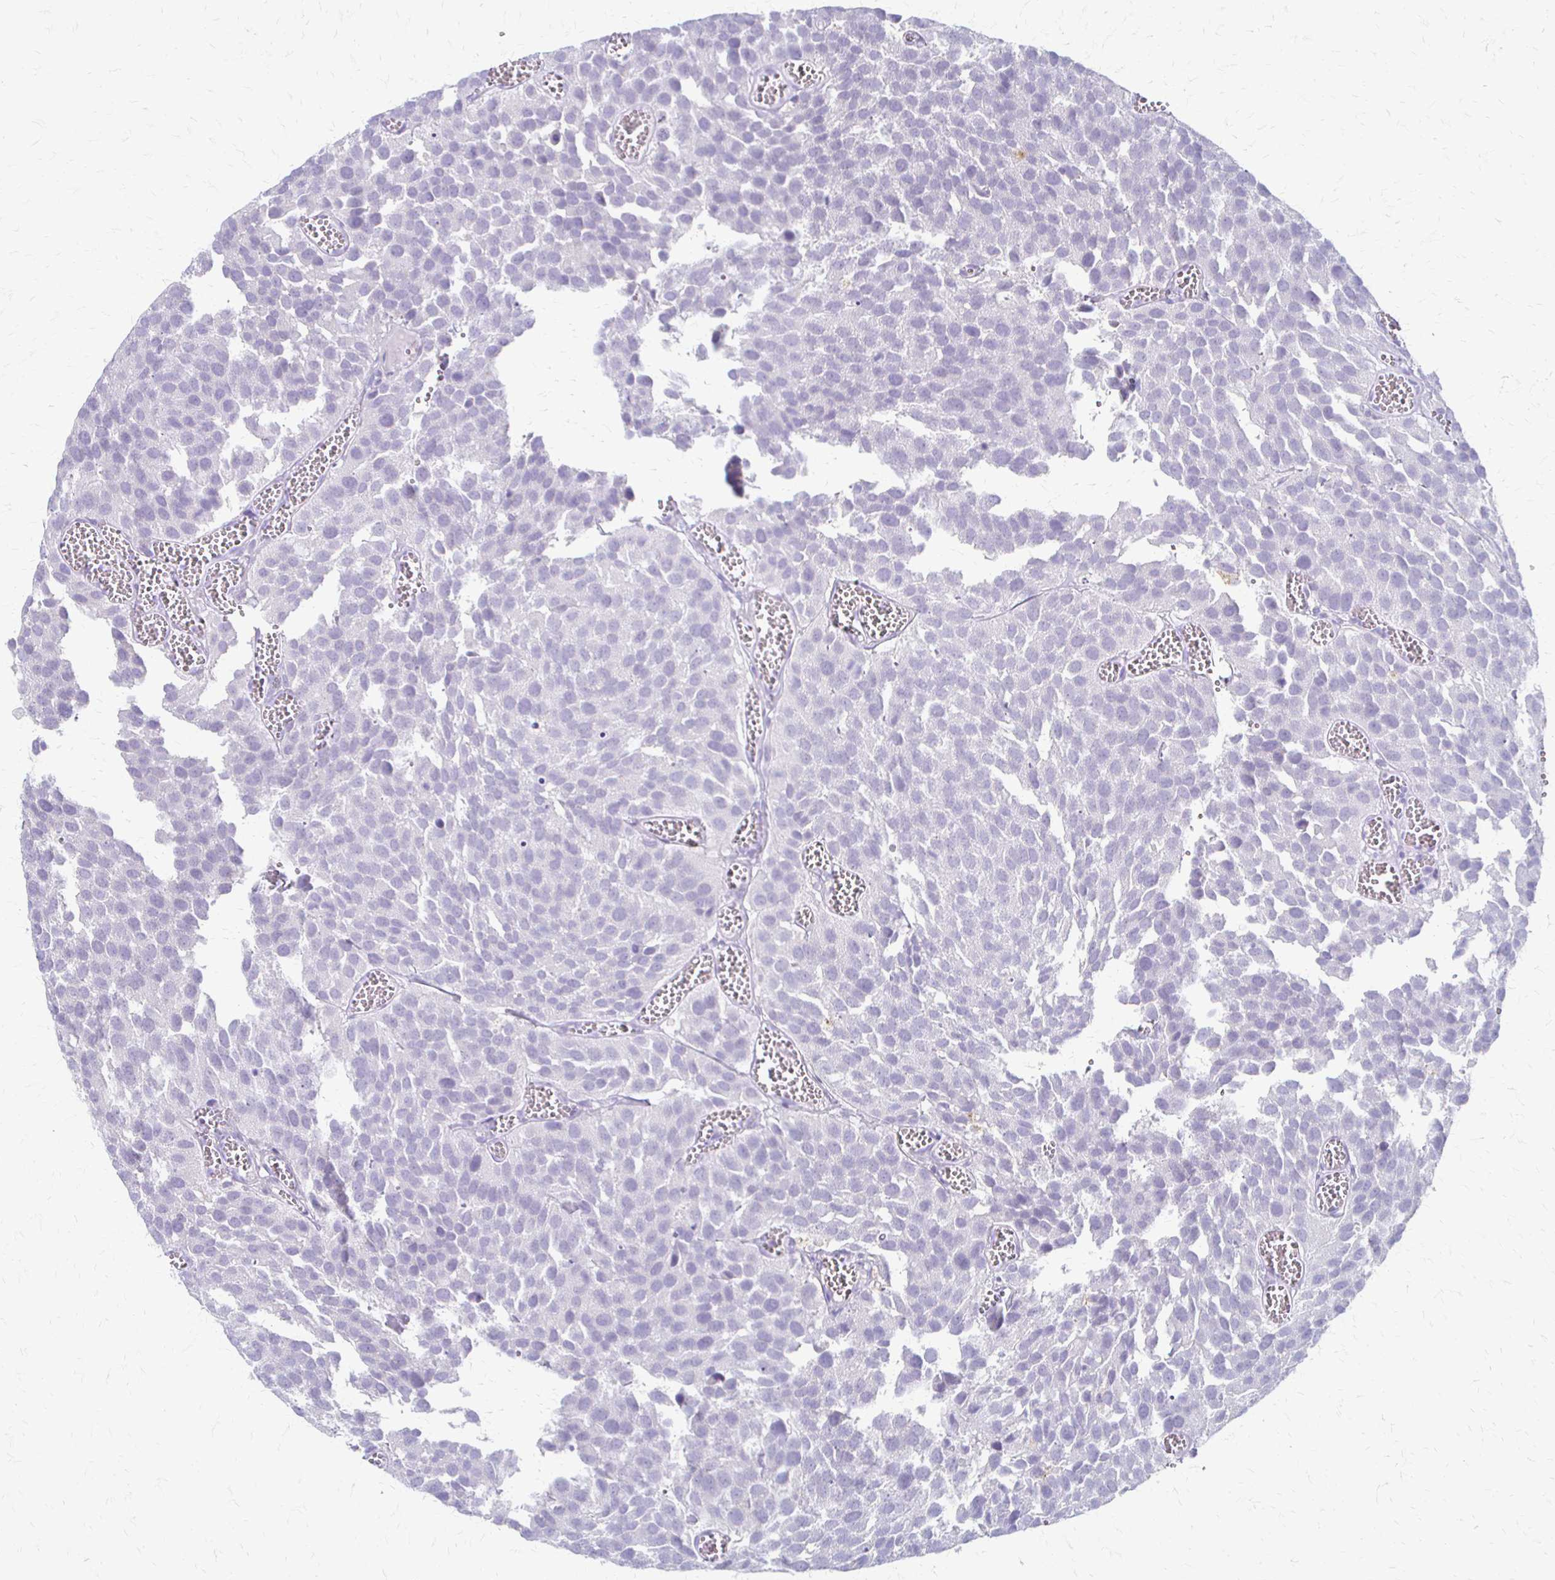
{"staining": {"intensity": "negative", "quantity": "none", "location": "none"}, "tissue": "urothelial cancer", "cell_type": "Tumor cells", "image_type": "cancer", "snomed": [{"axis": "morphology", "description": "Urothelial carcinoma, Low grade"}, {"axis": "topography", "description": "Urinary bladder"}], "caption": "Immunohistochemistry image of neoplastic tissue: low-grade urothelial carcinoma stained with DAB (3,3'-diaminobenzidine) reveals no significant protein staining in tumor cells.", "gene": "ACP5", "patient": {"sex": "female", "age": 69}}